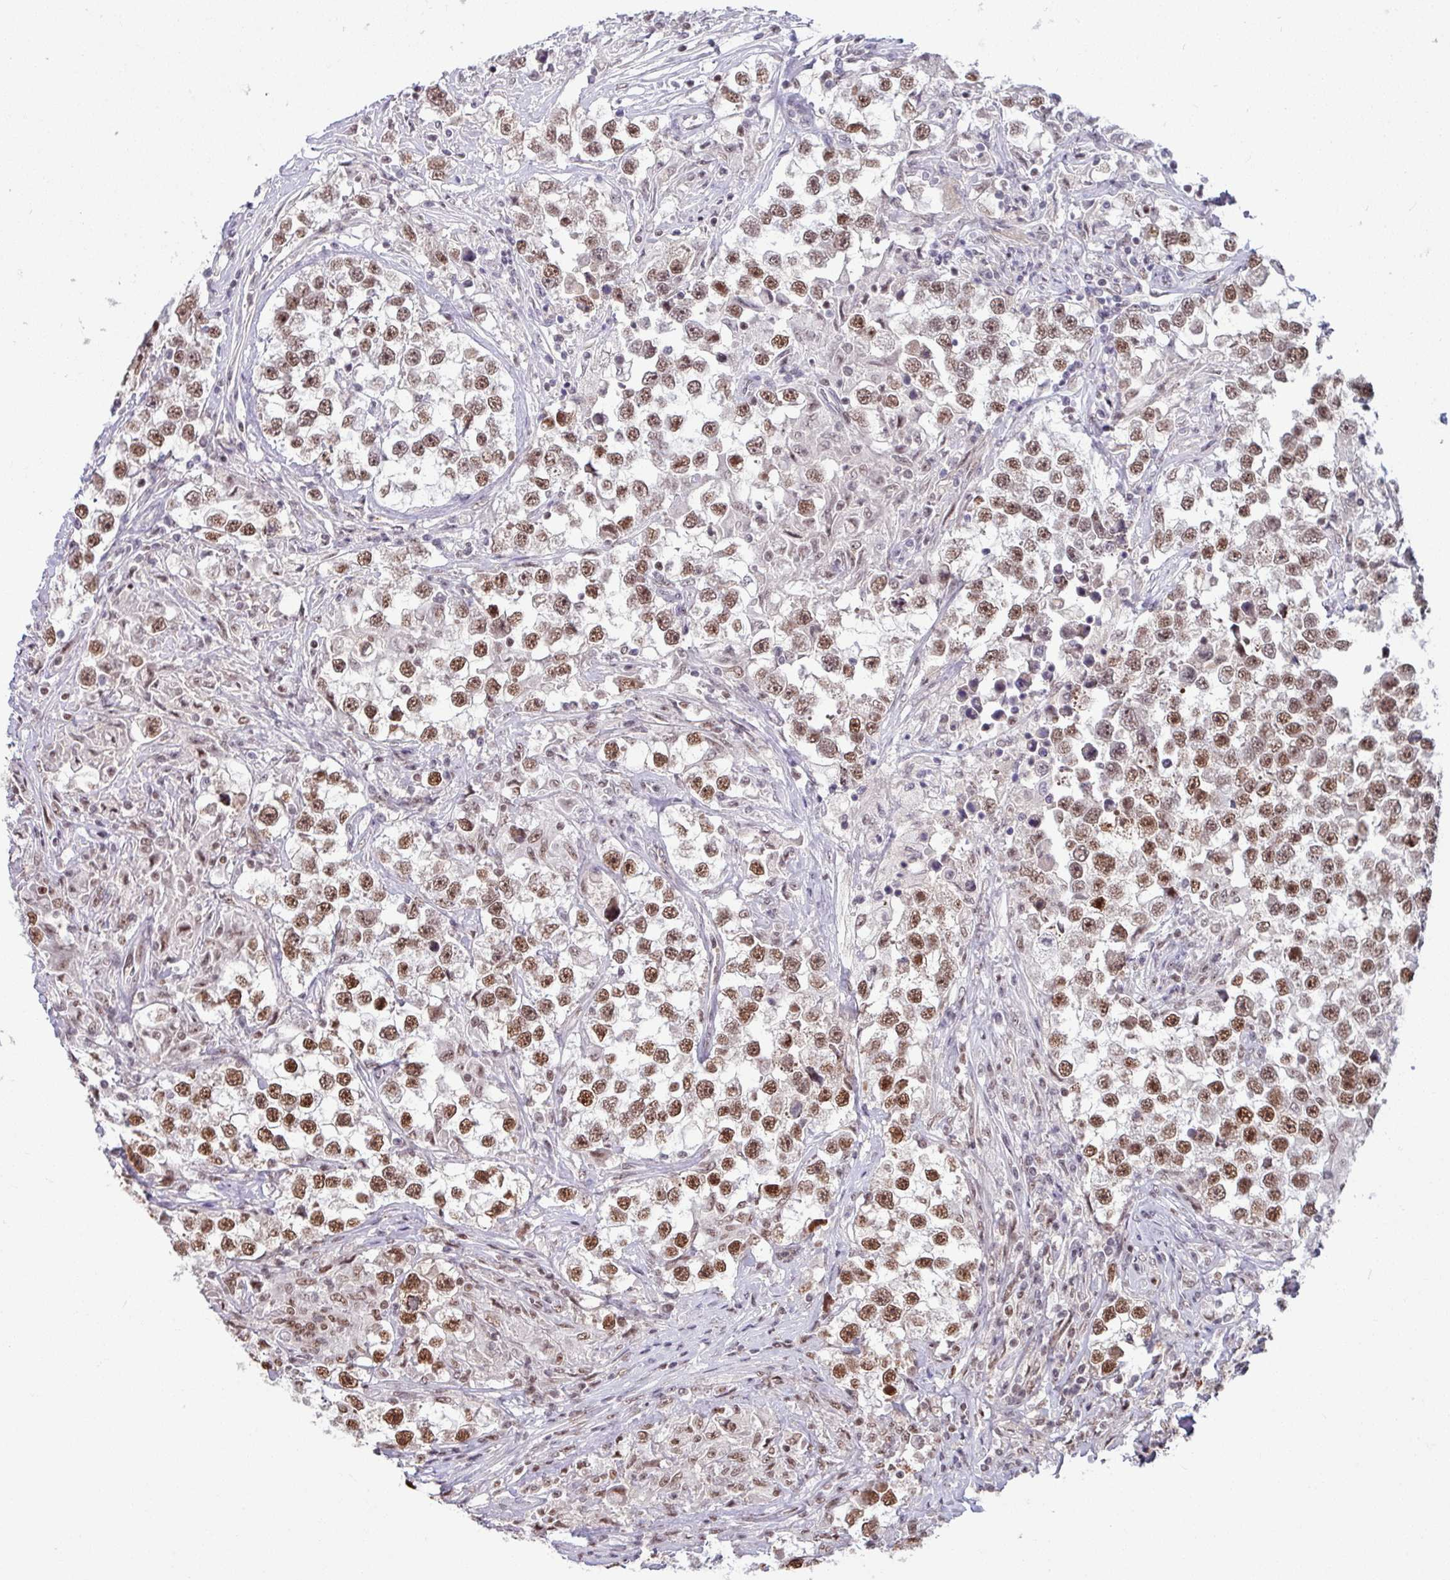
{"staining": {"intensity": "strong", "quantity": ">75%", "location": "nuclear"}, "tissue": "testis cancer", "cell_type": "Tumor cells", "image_type": "cancer", "snomed": [{"axis": "morphology", "description": "Seminoma, NOS"}, {"axis": "topography", "description": "Testis"}], "caption": "Immunohistochemical staining of testis cancer demonstrates strong nuclear protein expression in approximately >75% of tumor cells.", "gene": "TDG", "patient": {"sex": "male", "age": 46}}